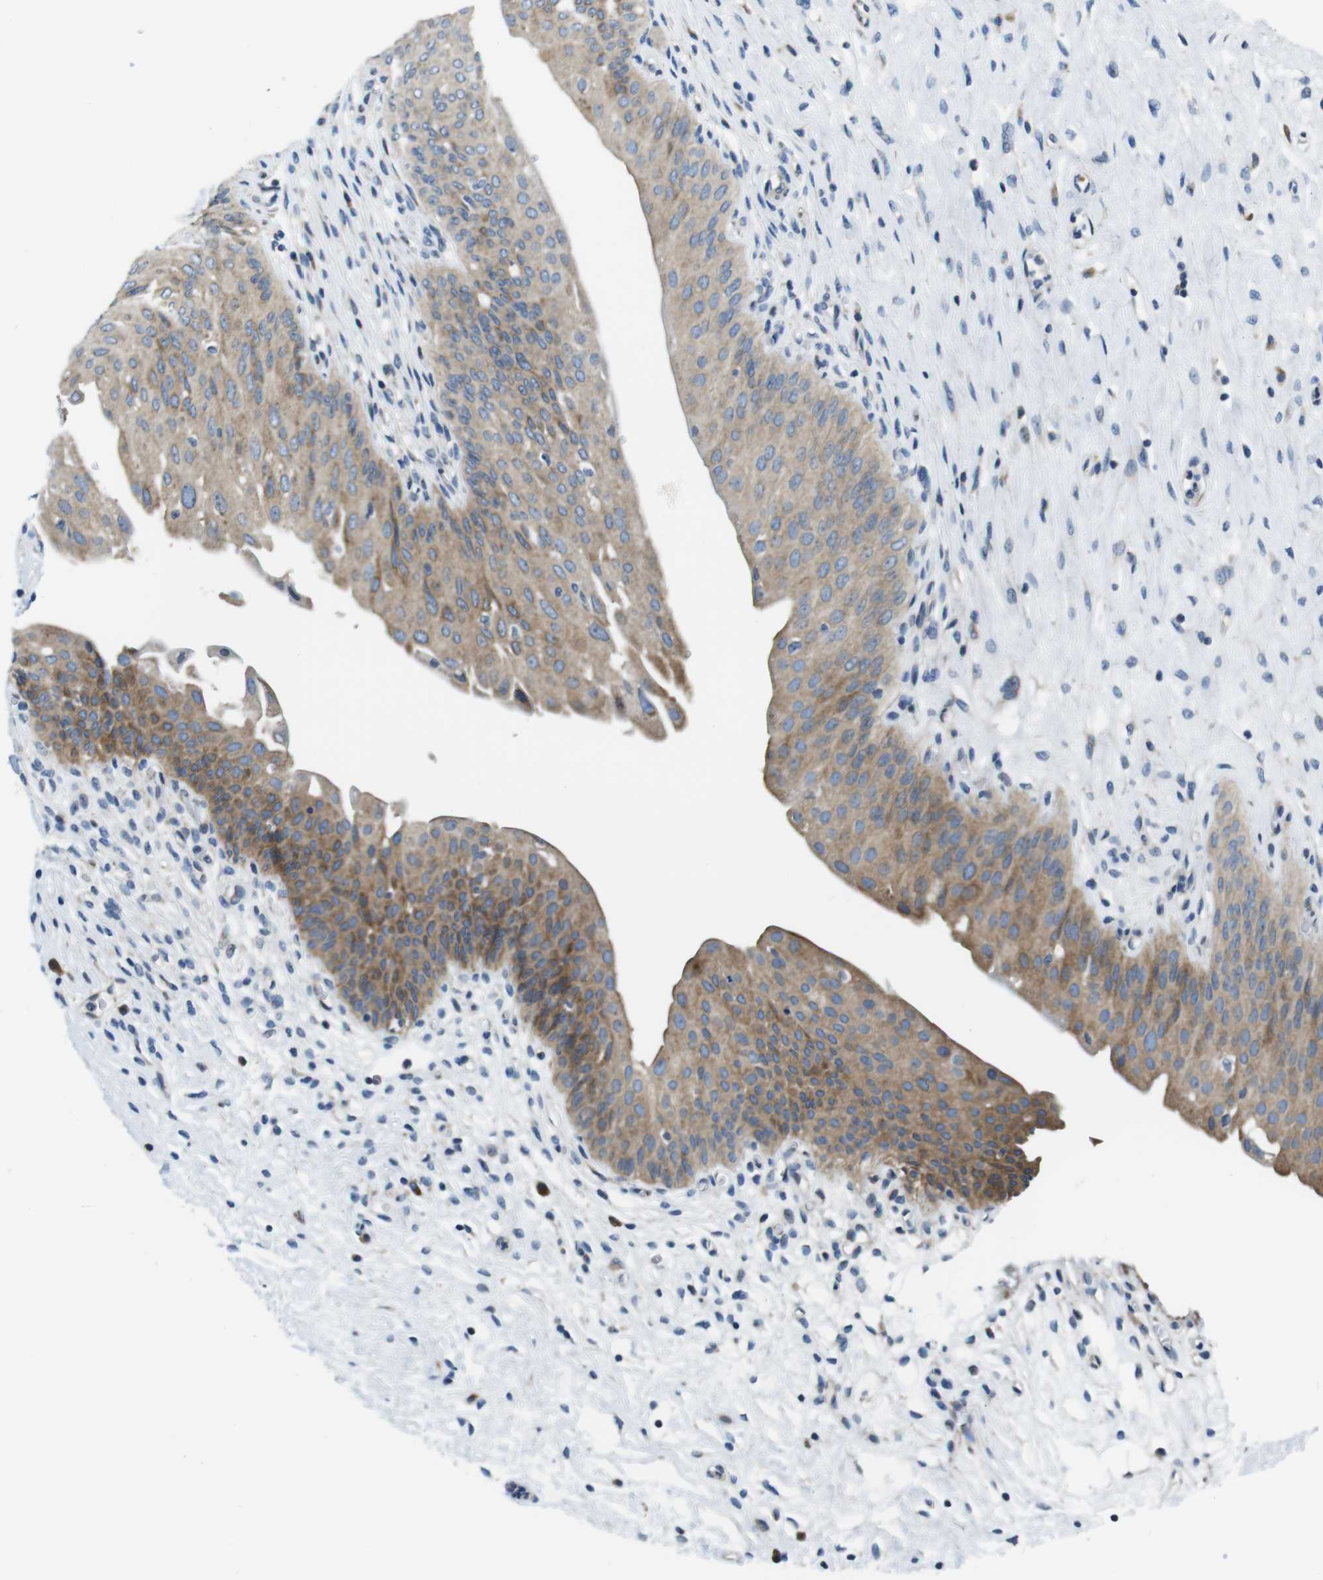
{"staining": {"intensity": "strong", "quantity": "25%-75%", "location": "cytoplasmic/membranous"}, "tissue": "urinary bladder", "cell_type": "Urothelial cells", "image_type": "normal", "snomed": [{"axis": "morphology", "description": "Normal tissue, NOS"}, {"axis": "topography", "description": "Urinary bladder"}], "caption": "DAB (3,3'-diaminobenzidine) immunohistochemical staining of benign human urinary bladder displays strong cytoplasmic/membranous protein expression in approximately 25%-75% of urothelial cells. Using DAB (brown) and hematoxylin (blue) stains, captured at high magnification using brightfield microscopy.", "gene": "EIF2B5", "patient": {"sex": "male", "age": 46}}